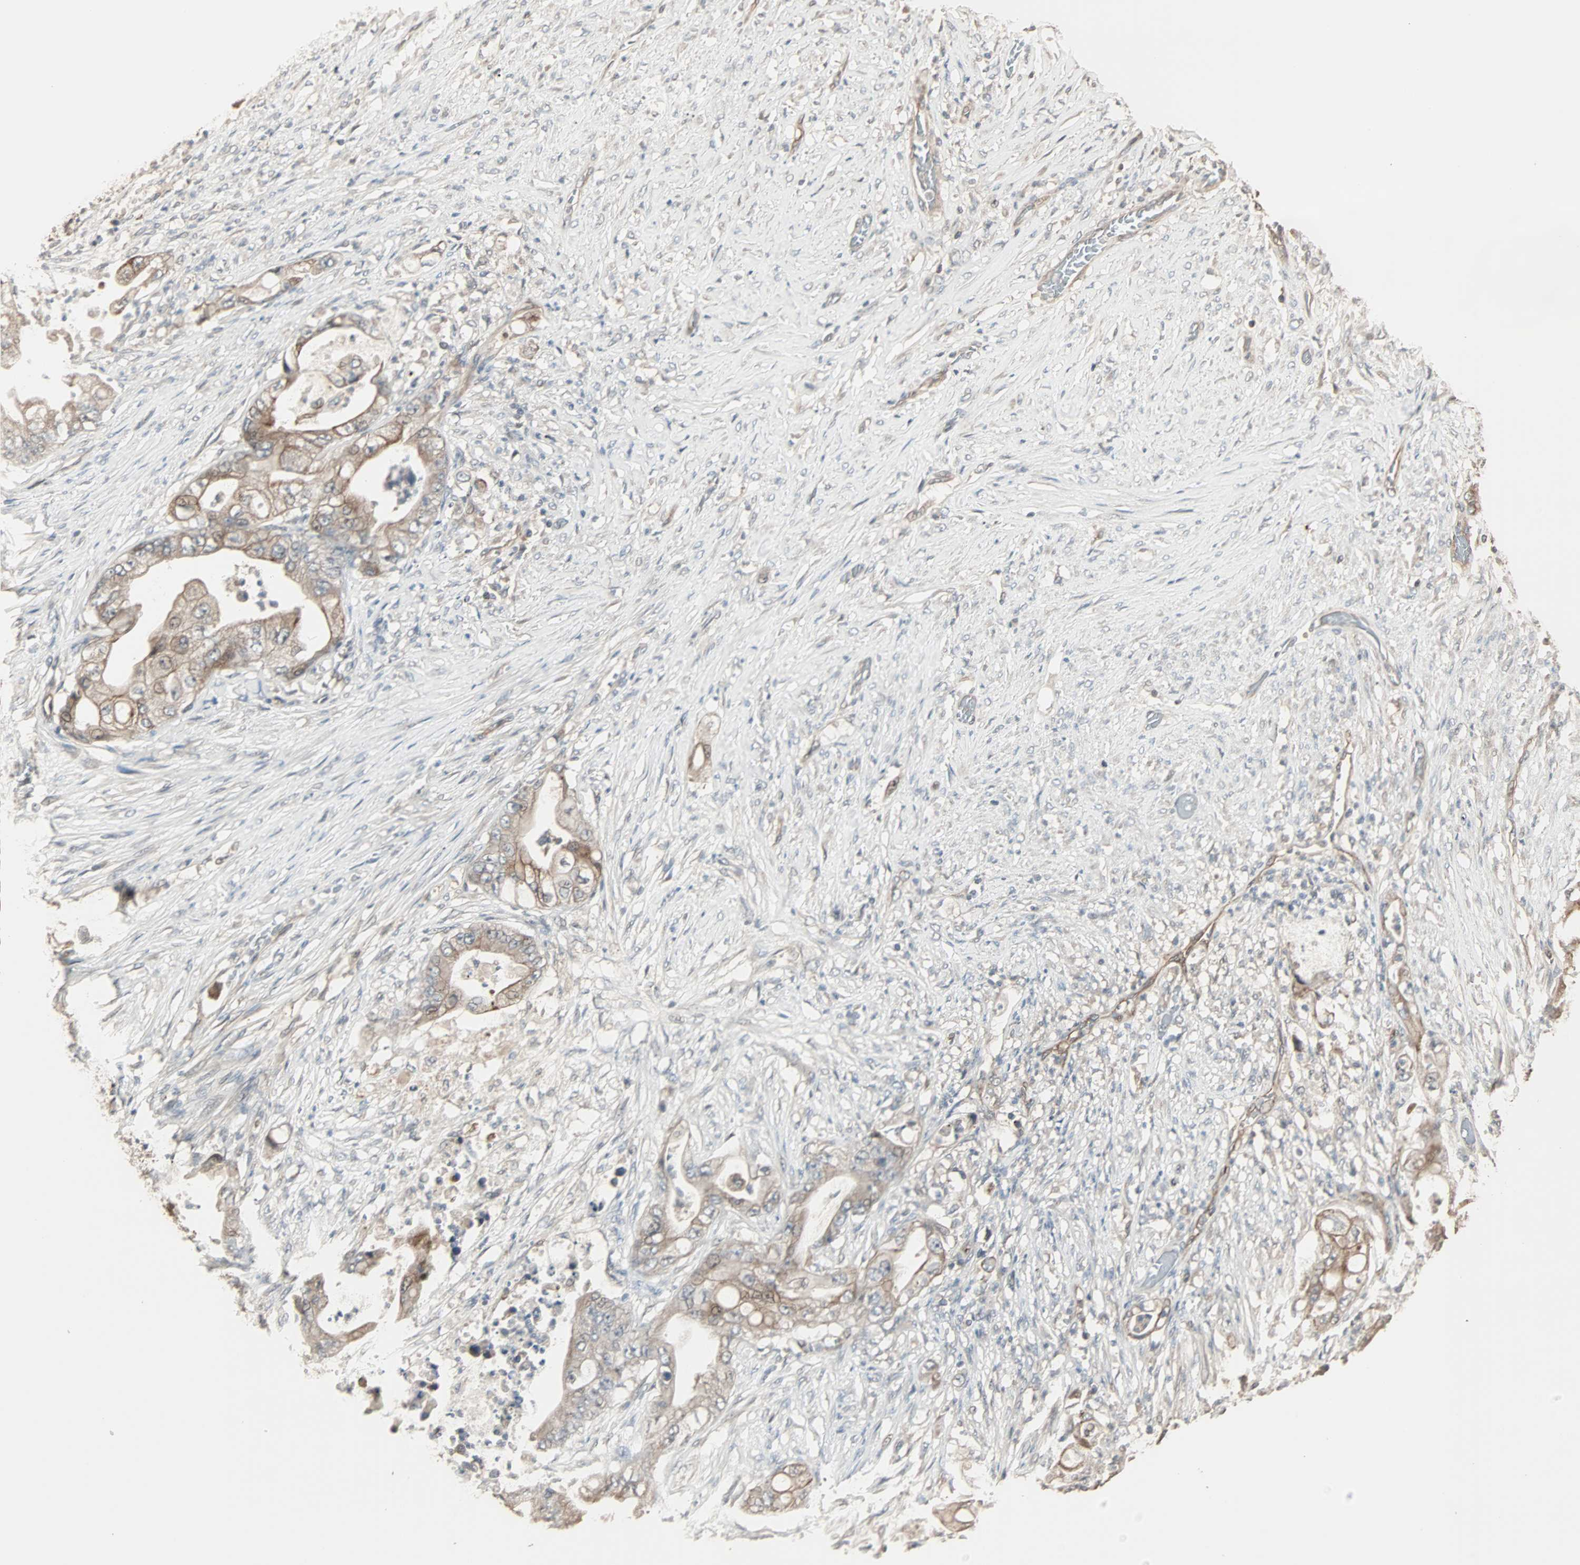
{"staining": {"intensity": "moderate", "quantity": ">75%", "location": "cytoplasmic/membranous"}, "tissue": "stomach cancer", "cell_type": "Tumor cells", "image_type": "cancer", "snomed": [{"axis": "morphology", "description": "Adenocarcinoma, NOS"}, {"axis": "topography", "description": "Stomach"}], "caption": "The histopathology image exhibits staining of adenocarcinoma (stomach), revealing moderate cytoplasmic/membranous protein staining (brown color) within tumor cells.", "gene": "CALCRL", "patient": {"sex": "female", "age": 73}}